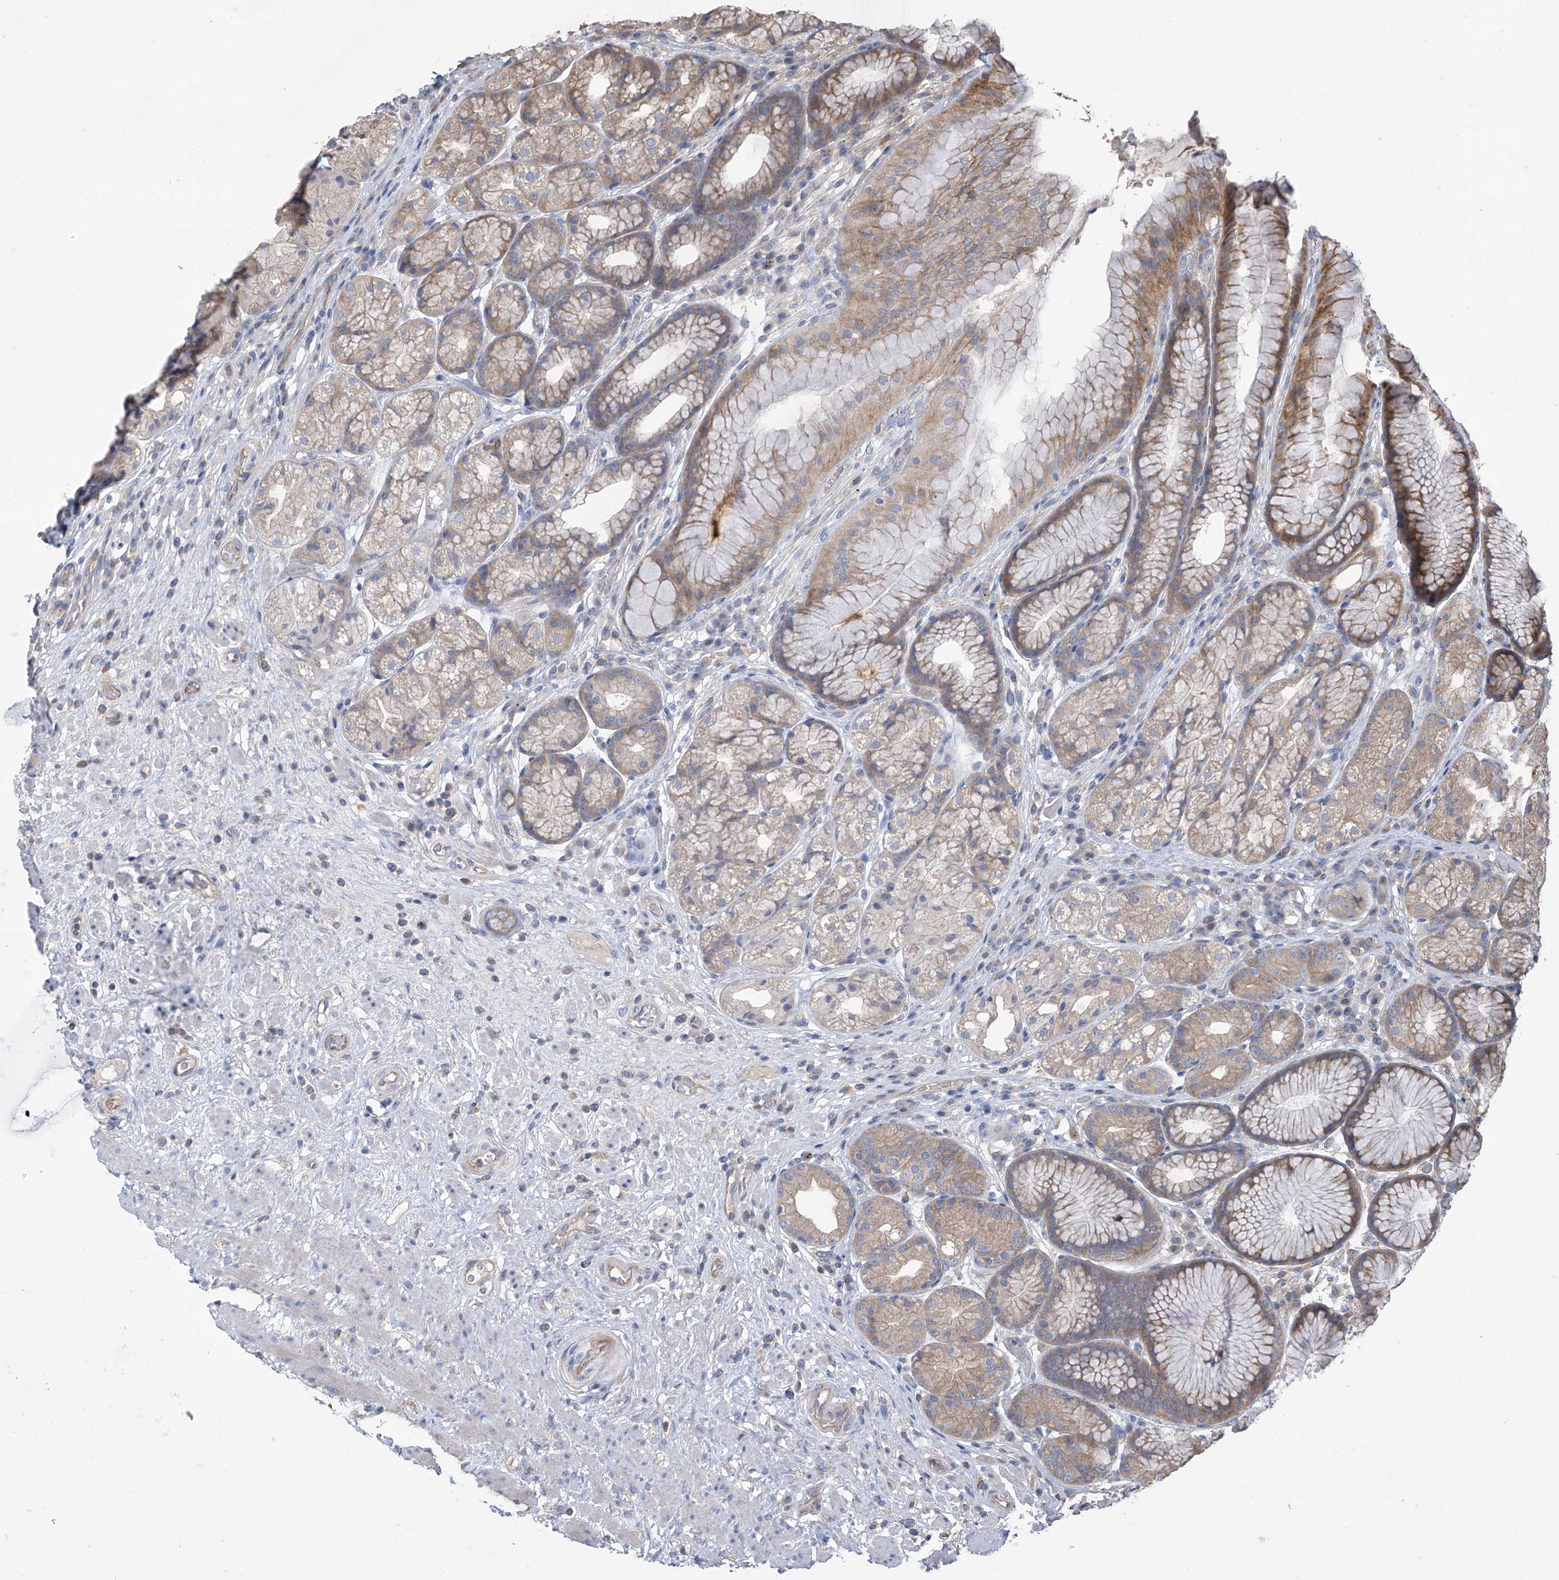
{"staining": {"intensity": "moderate", "quantity": "25%-75%", "location": "cytoplasmic/membranous"}, "tissue": "stomach", "cell_type": "Glandular cells", "image_type": "normal", "snomed": [{"axis": "morphology", "description": "Normal tissue, NOS"}, {"axis": "topography", "description": "Stomach"}], "caption": "A micrograph showing moderate cytoplasmic/membranous staining in approximately 25%-75% of glandular cells in benign stomach, as visualized by brown immunohistochemical staining.", "gene": "PHACTR4", "patient": {"sex": "male", "age": 57}}